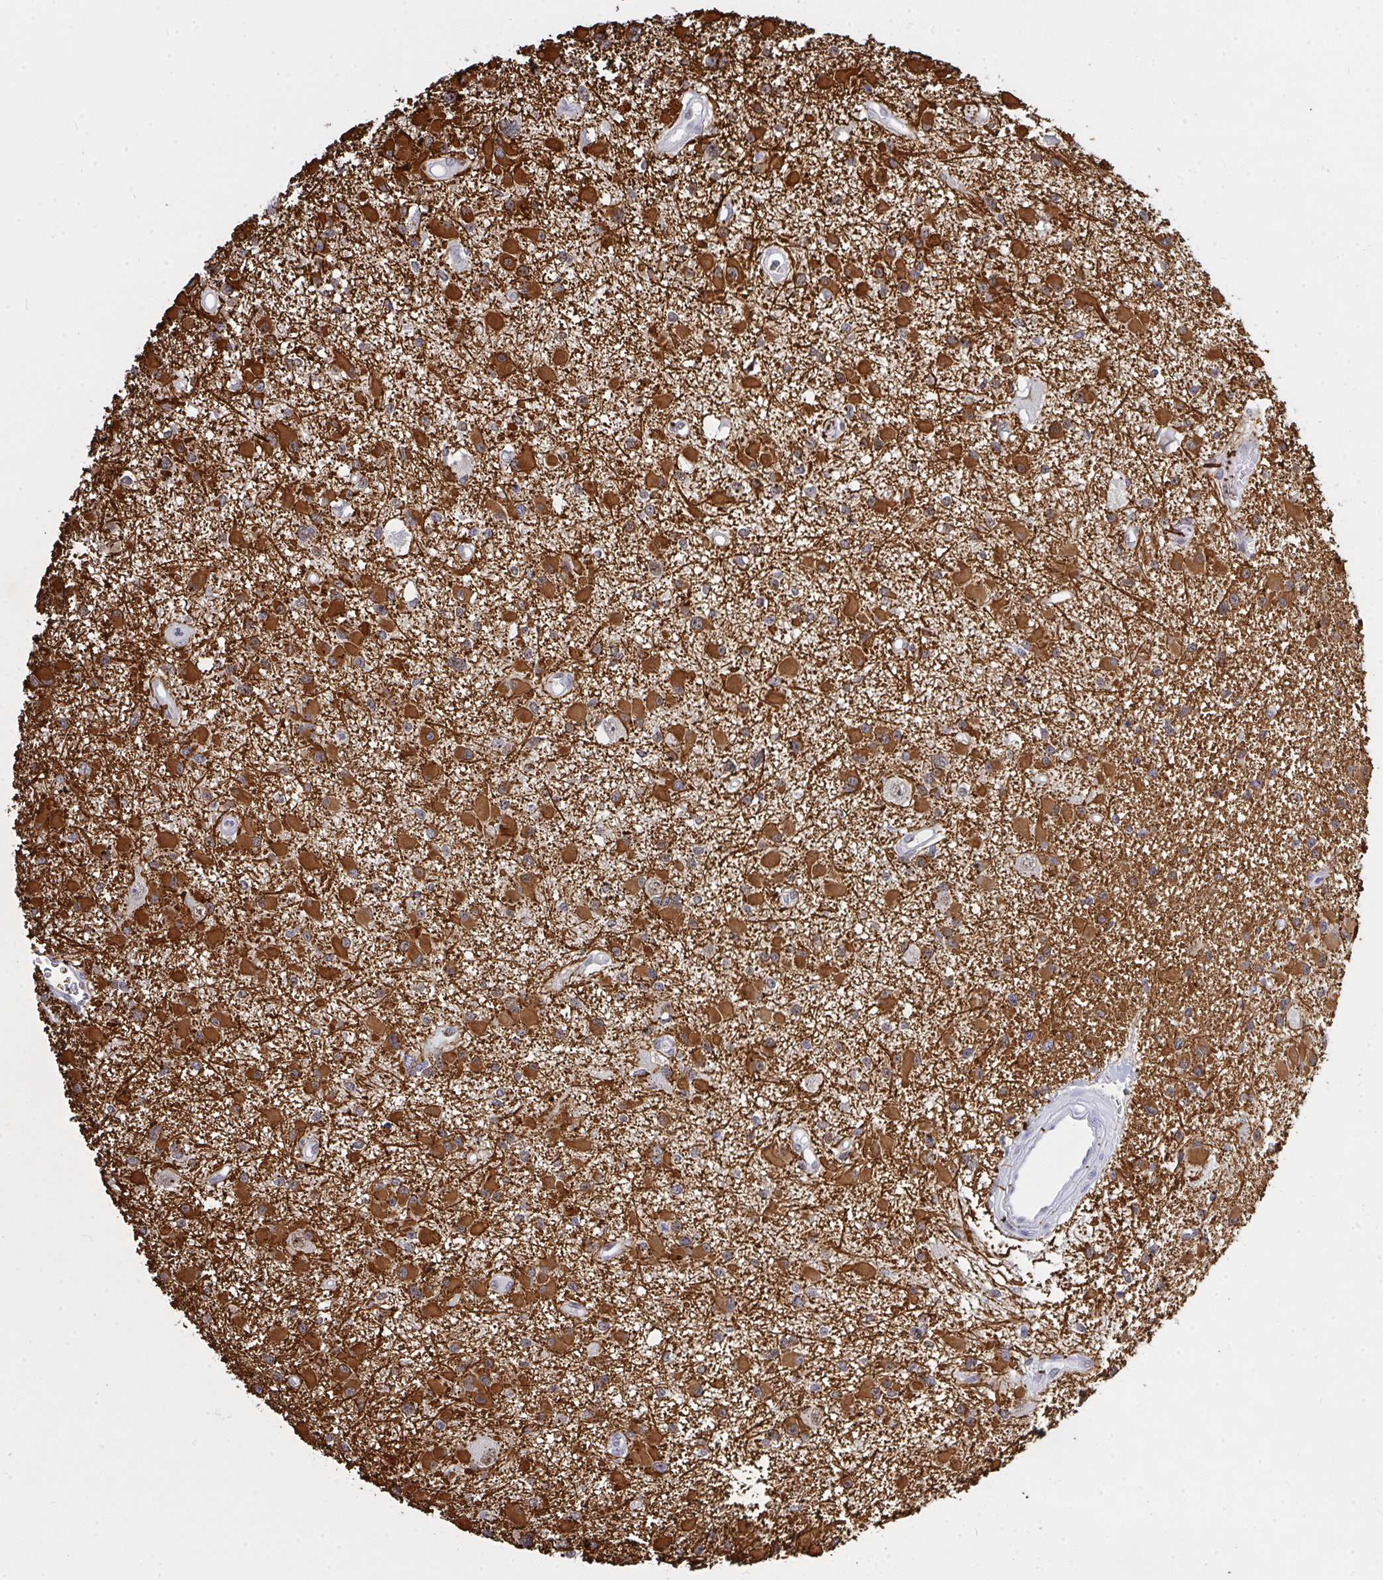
{"staining": {"intensity": "strong", "quantity": ">75%", "location": "cytoplasmic/membranous"}, "tissue": "glioma", "cell_type": "Tumor cells", "image_type": "cancer", "snomed": [{"axis": "morphology", "description": "Glioma, malignant, High grade"}, {"axis": "topography", "description": "Brain"}], "caption": "Human malignant glioma (high-grade) stained for a protein (brown) reveals strong cytoplasmic/membranous positive staining in approximately >75% of tumor cells.", "gene": "THOP1", "patient": {"sex": "male", "age": 54}}